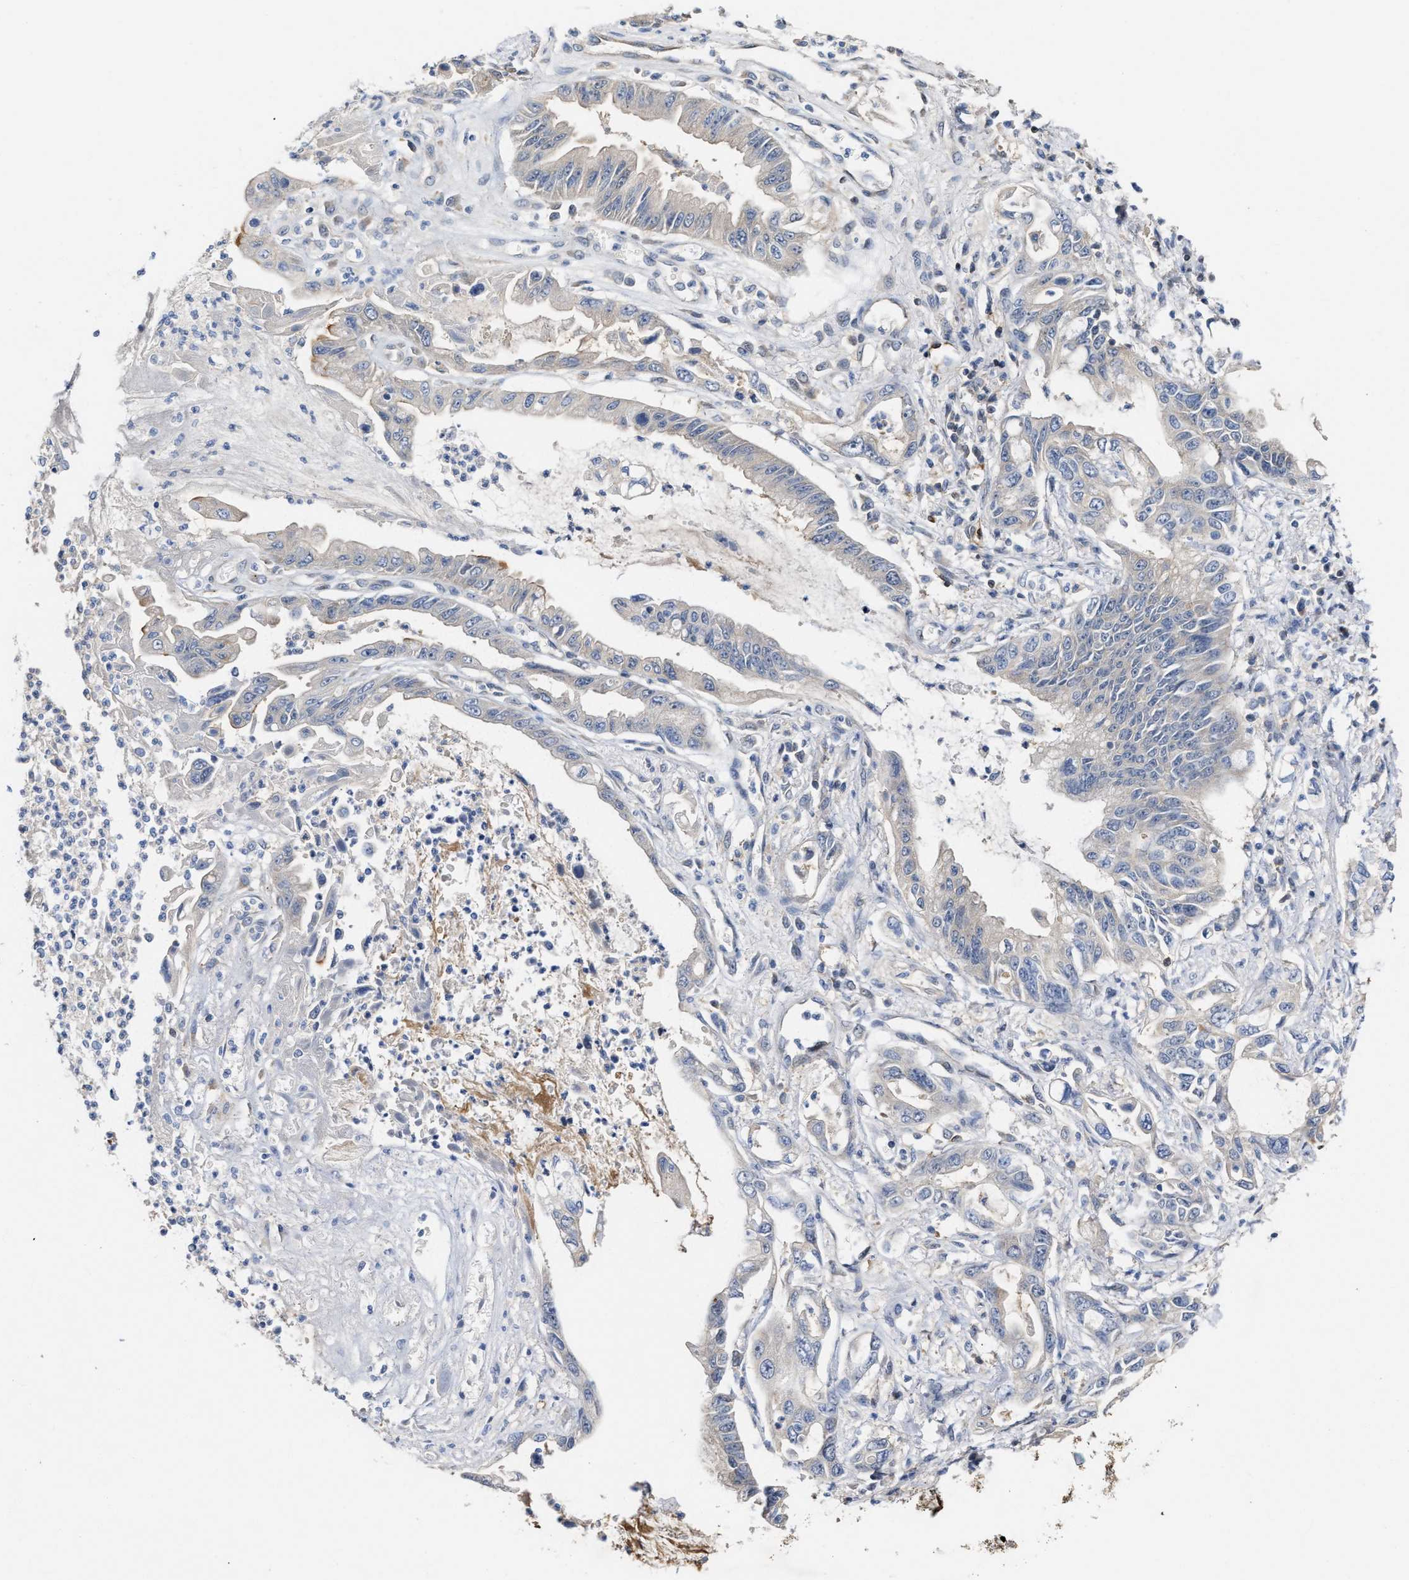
{"staining": {"intensity": "negative", "quantity": "none", "location": "none"}, "tissue": "pancreatic cancer", "cell_type": "Tumor cells", "image_type": "cancer", "snomed": [{"axis": "morphology", "description": "Adenocarcinoma, NOS"}, {"axis": "topography", "description": "Pancreas"}], "caption": "IHC photomicrograph of pancreatic cancer (adenocarcinoma) stained for a protein (brown), which displays no positivity in tumor cells.", "gene": "BBLN", "patient": {"sex": "male", "age": 56}}